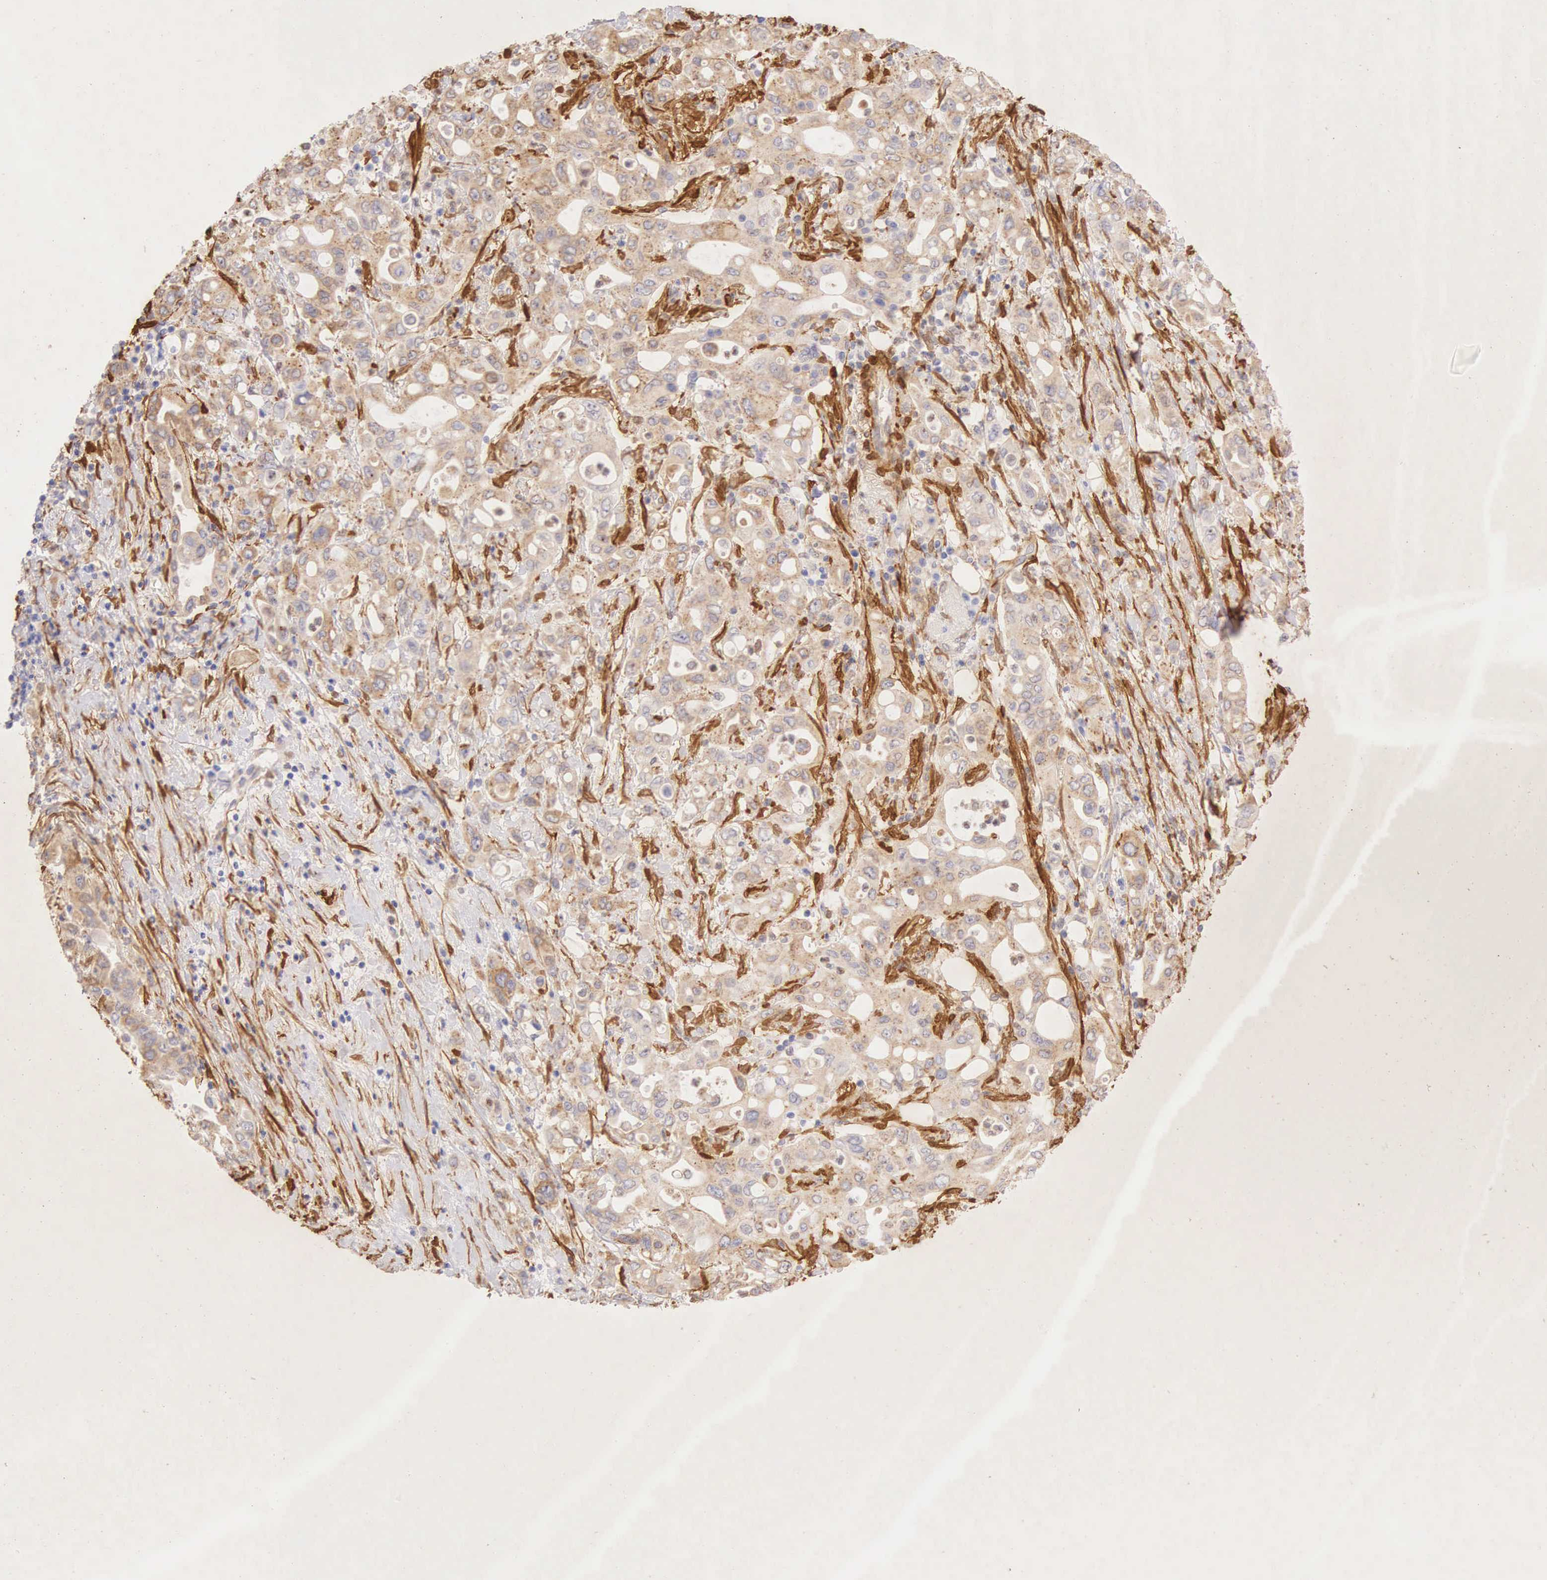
{"staining": {"intensity": "weak", "quantity": "<25%", "location": "cytoplasmic/membranous"}, "tissue": "pancreatic cancer", "cell_type": "Tumor cells", "image_type": "cancer", "snomed": [{"axis": "morphology", "description": "Adenocarcinoma, NOS"}, {"axis": "topography", "description": "Pancreas"}], "caption": "DAB (3,3'-diaminobenzidine) immunohistochemical staining of human adenocarcinoma (pancreatic) shows no significant staining in tumor cells.", "gene": "CNN1", "patient": {"sex": "female", "age": 57}}